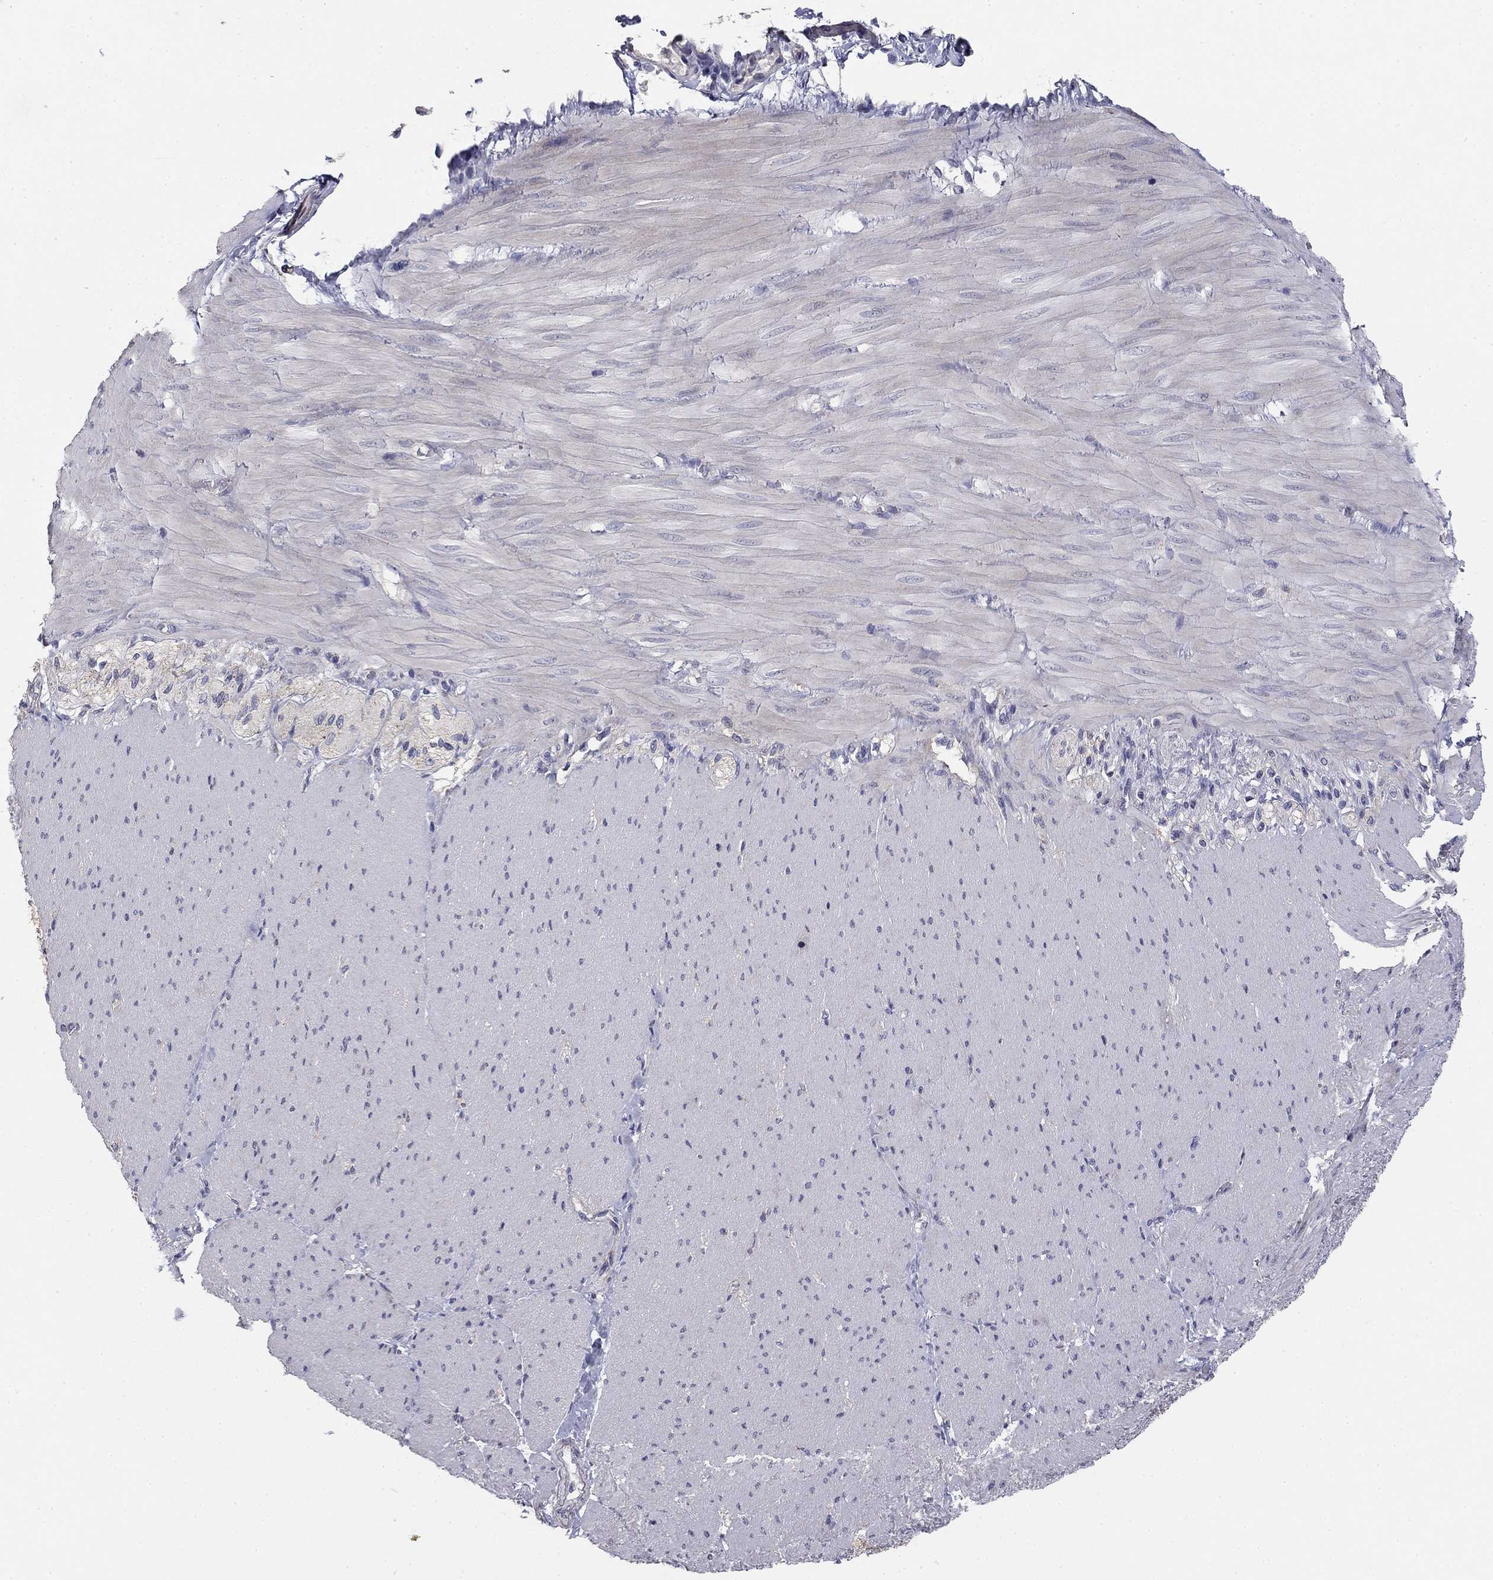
{"staining": {"intensity": "negative", "quantity": "none", "location": "none"}, "tissue": "soft tissue", "cell_type": "Fibroblasts", "image_type": "normal", "snomed": [{"axis": "morphology", "description": "Normal tissue, NOS"}, {"axis": "topography", "description": "Smooth muscle"}, {"axis": "topography", "description": "Duodenum"}, {"axis": "topography", "description": "Peripheral nerve tissue"}], "caption": "This is an immunohistochemistry histopathology image of unremarkable human soft tissue. There is no staining in fibroblasts.", "gene": "SEPTIN3", "patient": {"sex": "female", "age": 61}}